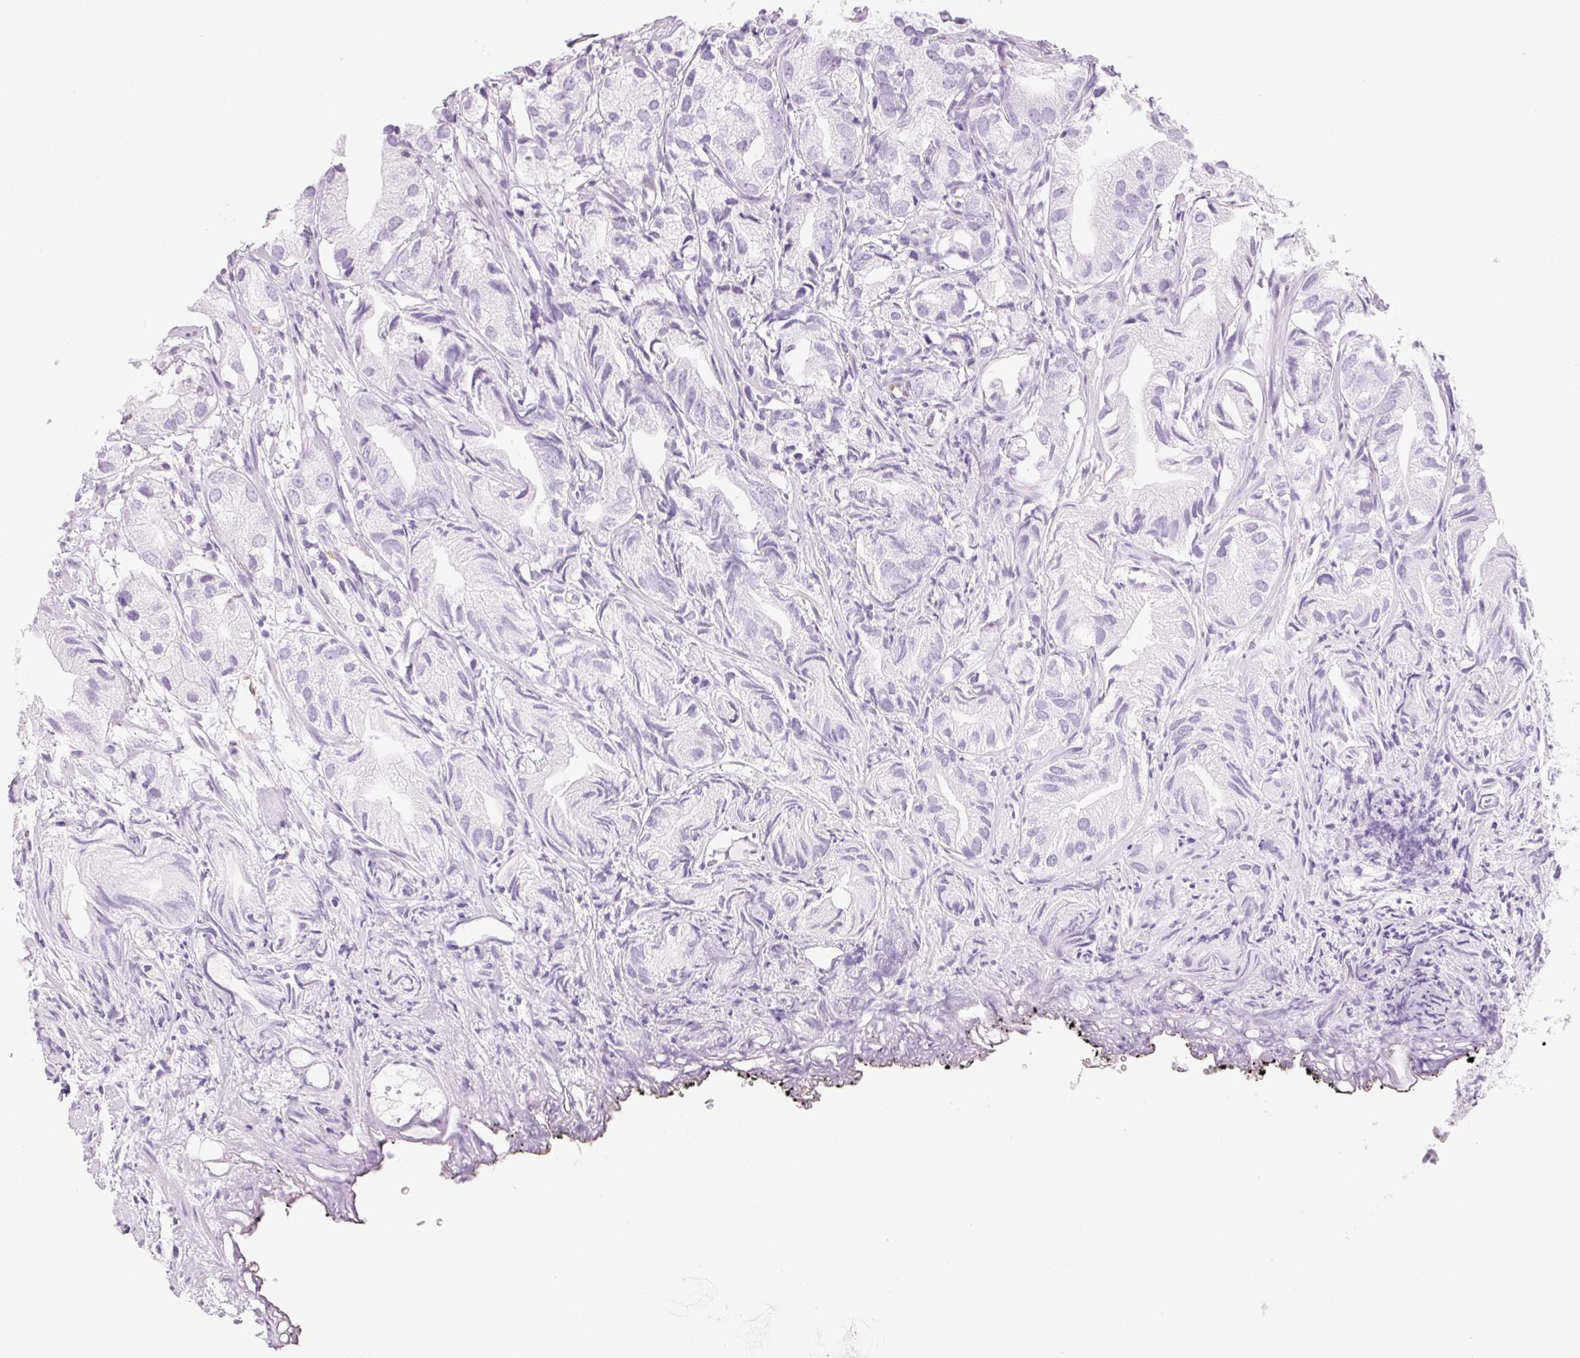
{"staining": {"intensity": "negative", "quantity": "none", "location": "none"}, "tissue": "prostate cancer", "cell_type": "Tumor cells", "image_type": "cancer", "snomed": [{"axis": "morphology", "description": "Adenocarcinoma, High grade"}, {"axis": "topography", "description": "Prostate"}], "caption": "High power microscopy image of an IHC micrograph of high-grade adenocarcinoma (prostate), revealing no significant expression in tumor cells. (Stains: DAB IHC with hematoxylin counter stain, Microscopy: brightfield microscopy at high magnification).", "gene": "FABP5", "patient": {"sex": "male", "age": 82}}